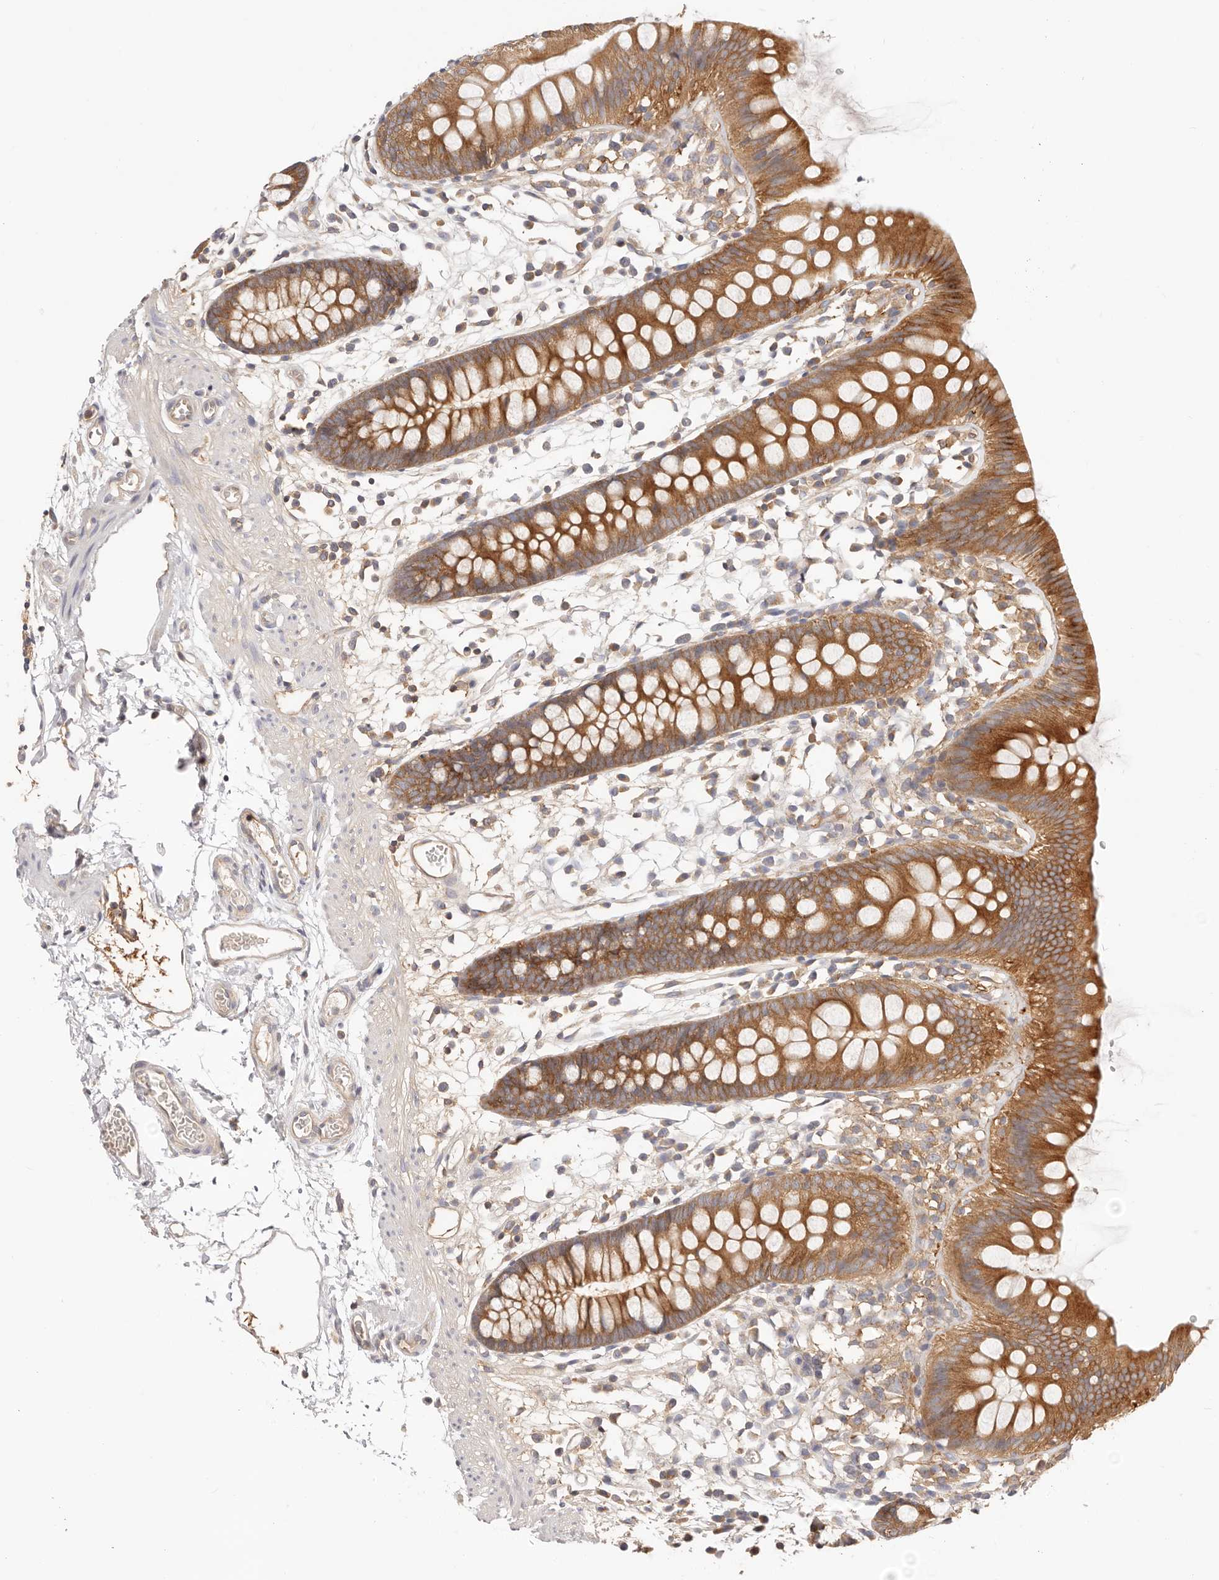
{"staining": {"intensity": "weak", "quantity": ">75%", "location": "cytoplasmic/membranous"}, "tissue": "colon", "cell_type": "Endothelial cells", "image_type": "normal", "snomed": [{"axis": "morphology", "description": "Normal tissue, NOS"}, {"axis": "topography", "description": "Colon"}], "caption": "Immunohistochemical staining of normal colon shows weak cytoplasmic/membranous protein positivity in about >75% of endothelial cells.", "gene": "KCMF1", "patient": {"sex": "male", "age": 56}}